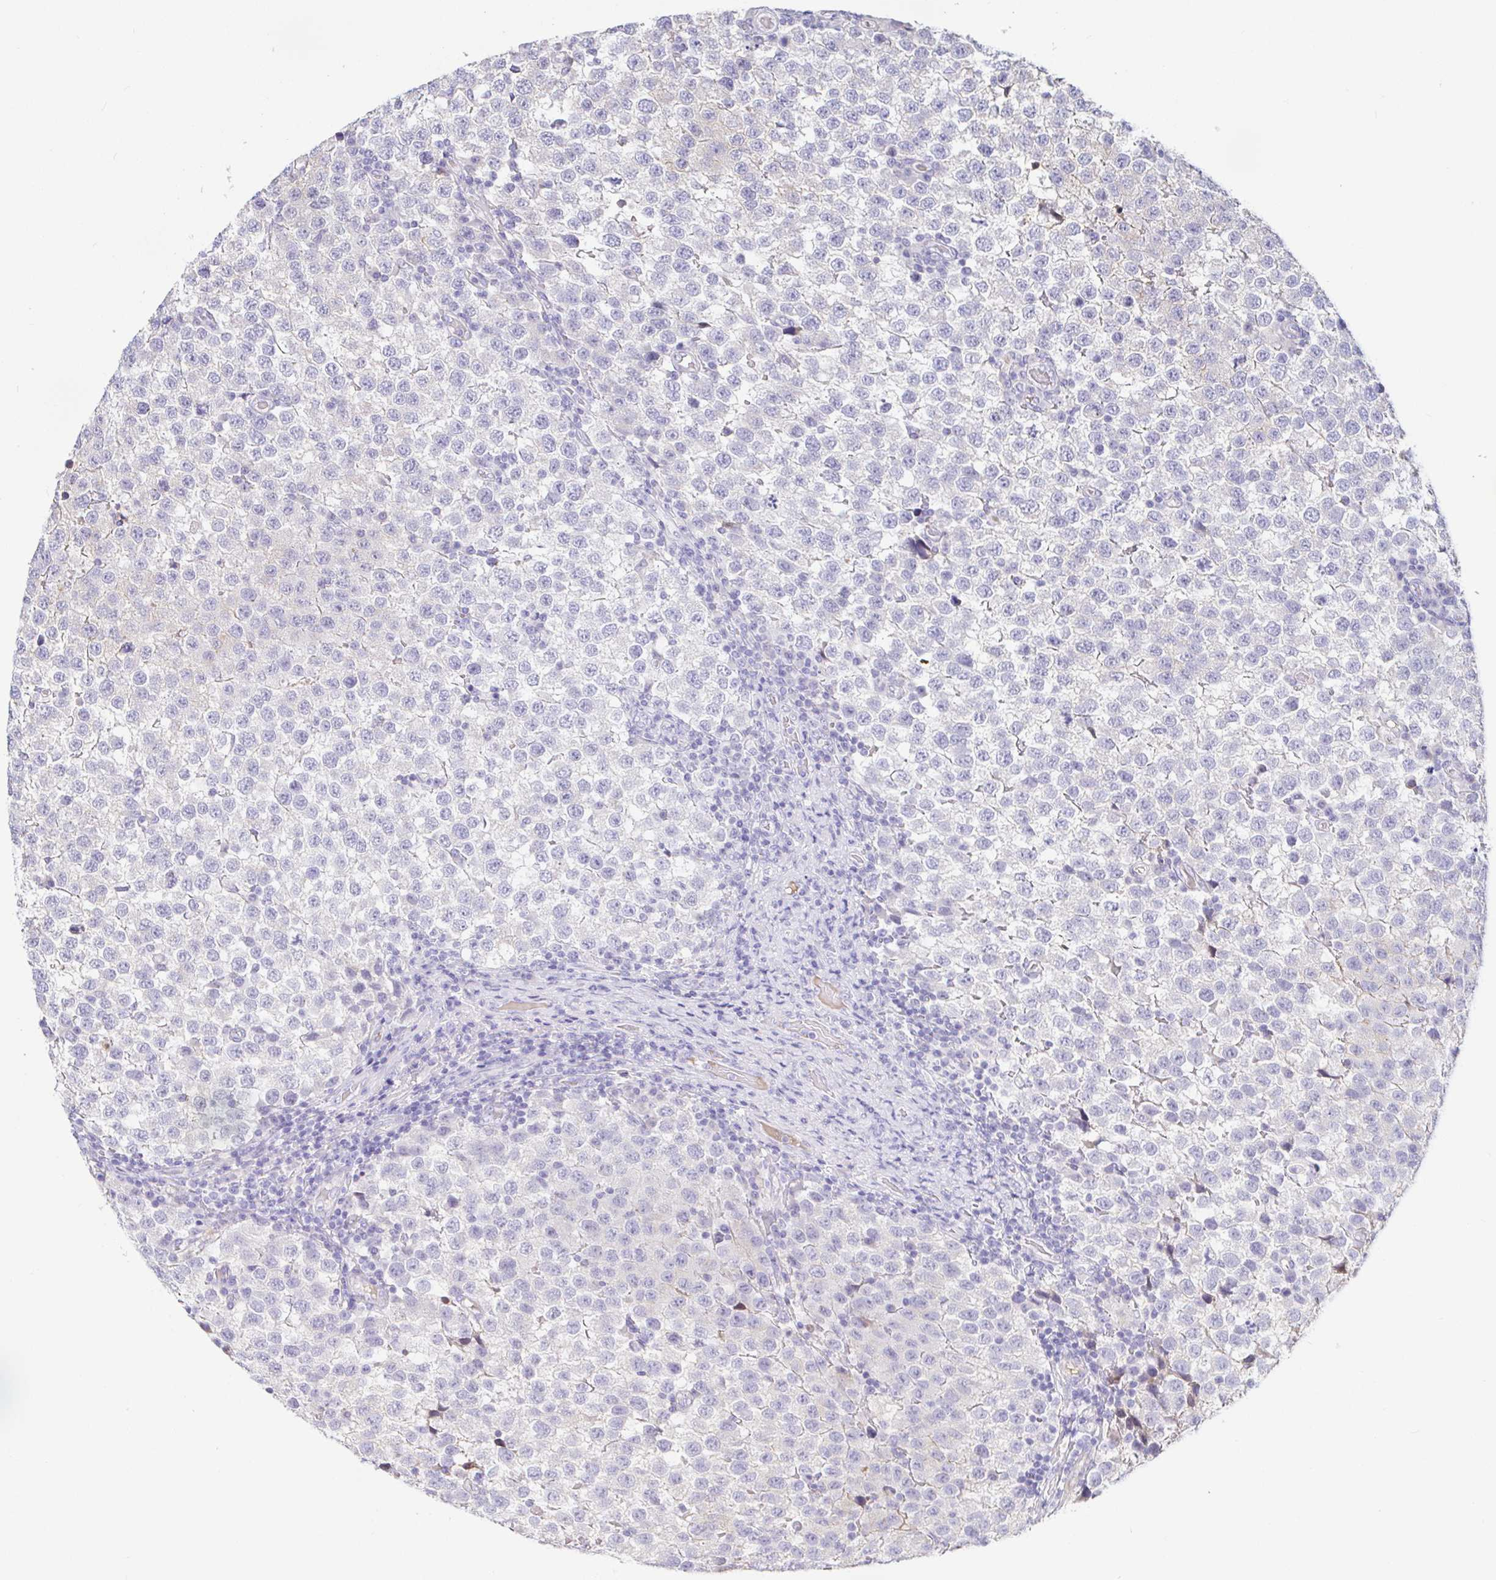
{"staining": {"intensity": "negative", "quantity": "none", "location": "none"}, "tissue": "testis cancer", "cell_type": "Tumor cells", "image_type": "cancer", "snomed": [{"axis": "morphology", "description": "Seminoma, NOS"}, {"axis": "topography", "description": "Testis"}], "caption": "An image of seminoma (testis) stained for a protein demonstrates no brown staining in tumor cells. (DAB (3,3'-diaminobenzidine) immunohistochemistry, high magnification).", "gene": "SAA4", "patient": {"sex": "male", "age": 34}}